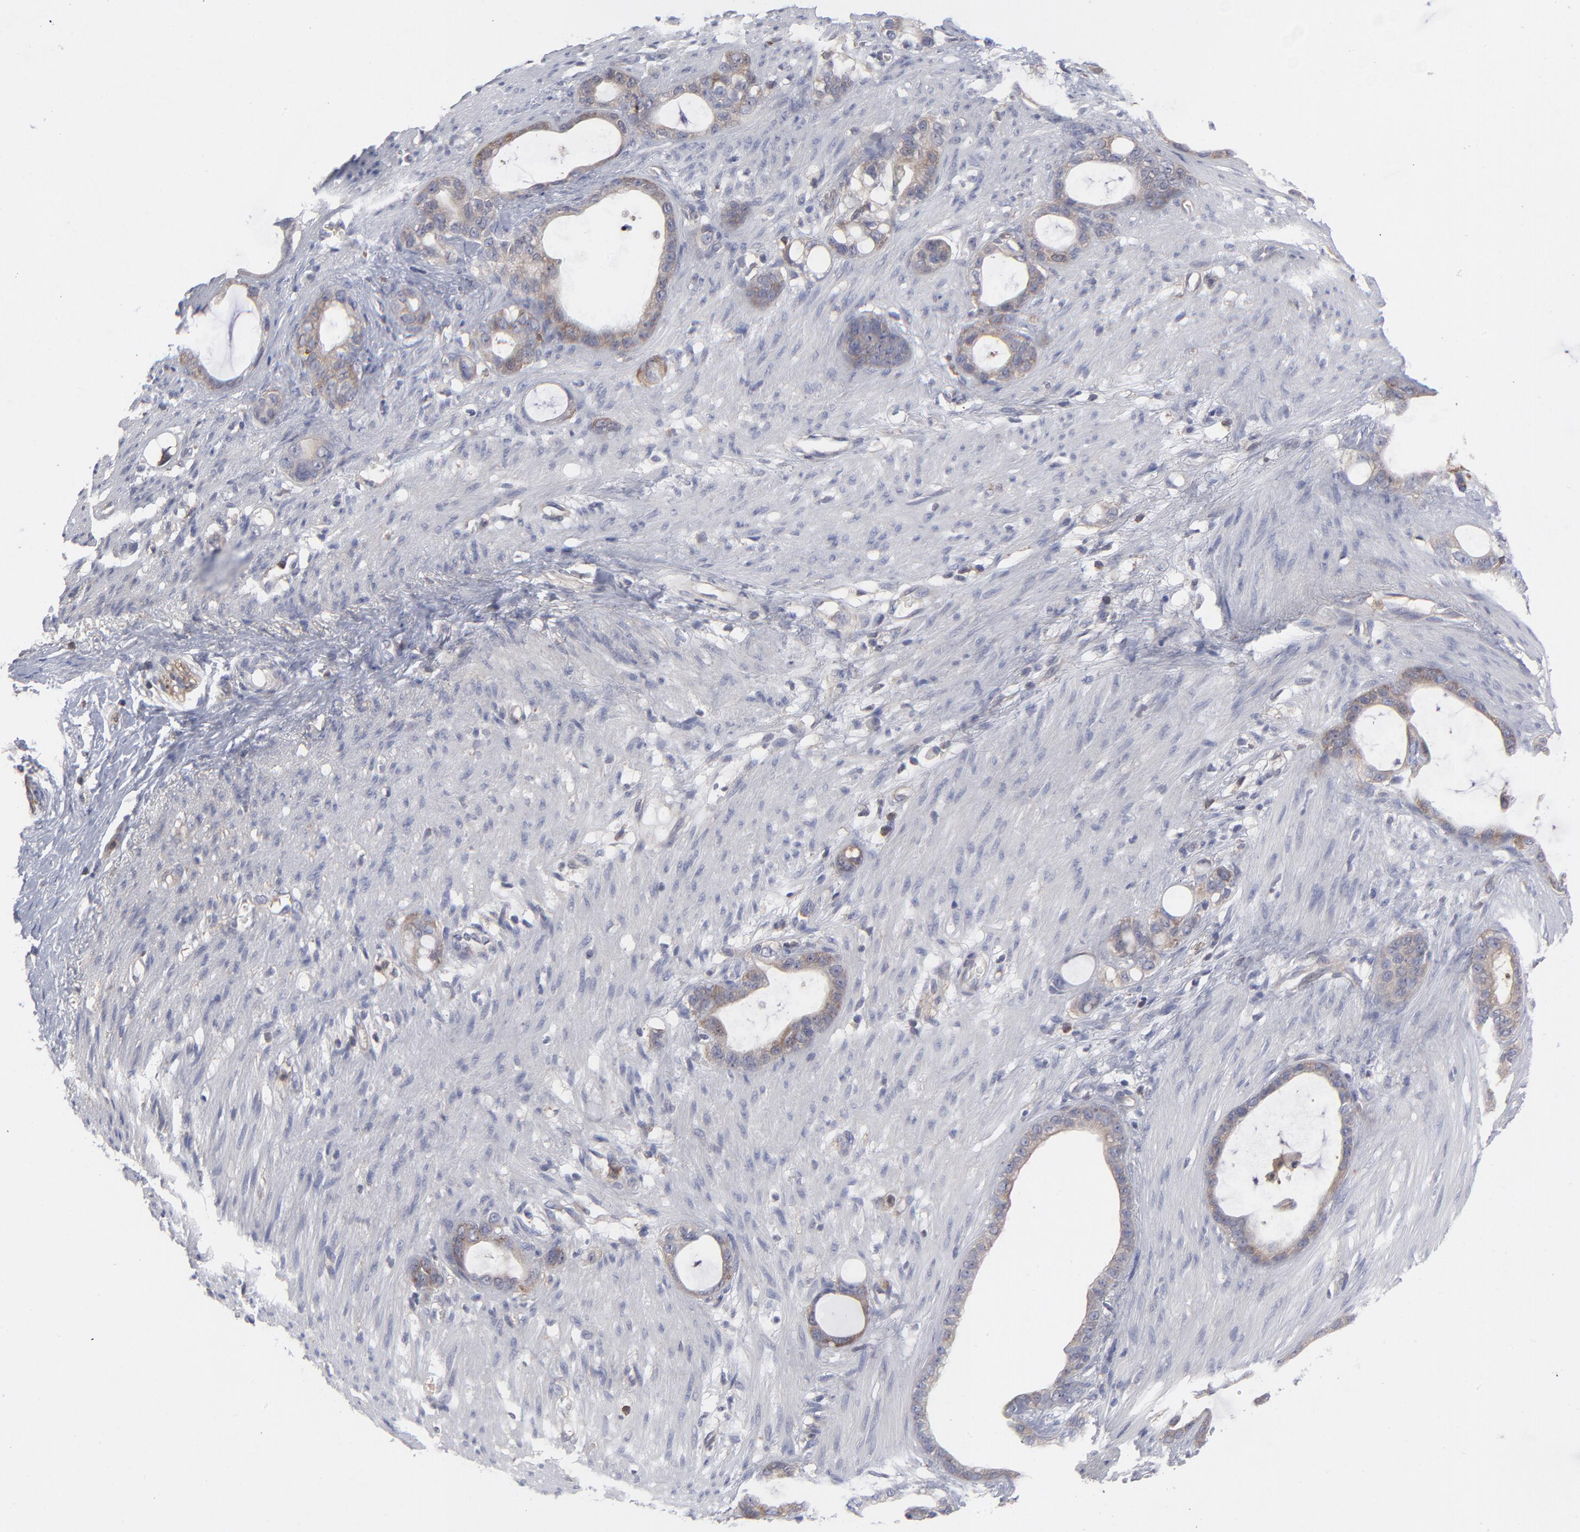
{"staining": {"intensity": "moderate", "quantity": ">75%", "location": "cytoplasmic/membranous"}, "tissue": "stomach cancer", "cell_type": "Tumor cells", "image_type": "cancer", "snomed": [{"axis": "morphology", "description": "Adenocarcinoma, NOS"}, {"axis": "topography", "description": "Stomach"}], "caption": "Immunohistochemistry (IHC) (DAB) staining of human stomach cancer (adenocarcinoma) displays moderate cytoplasmic/membranous protein staining in about >75% of tumor cells.", "gene": "MAP2K1", "patient": {"sex": "female", "age": 75}}